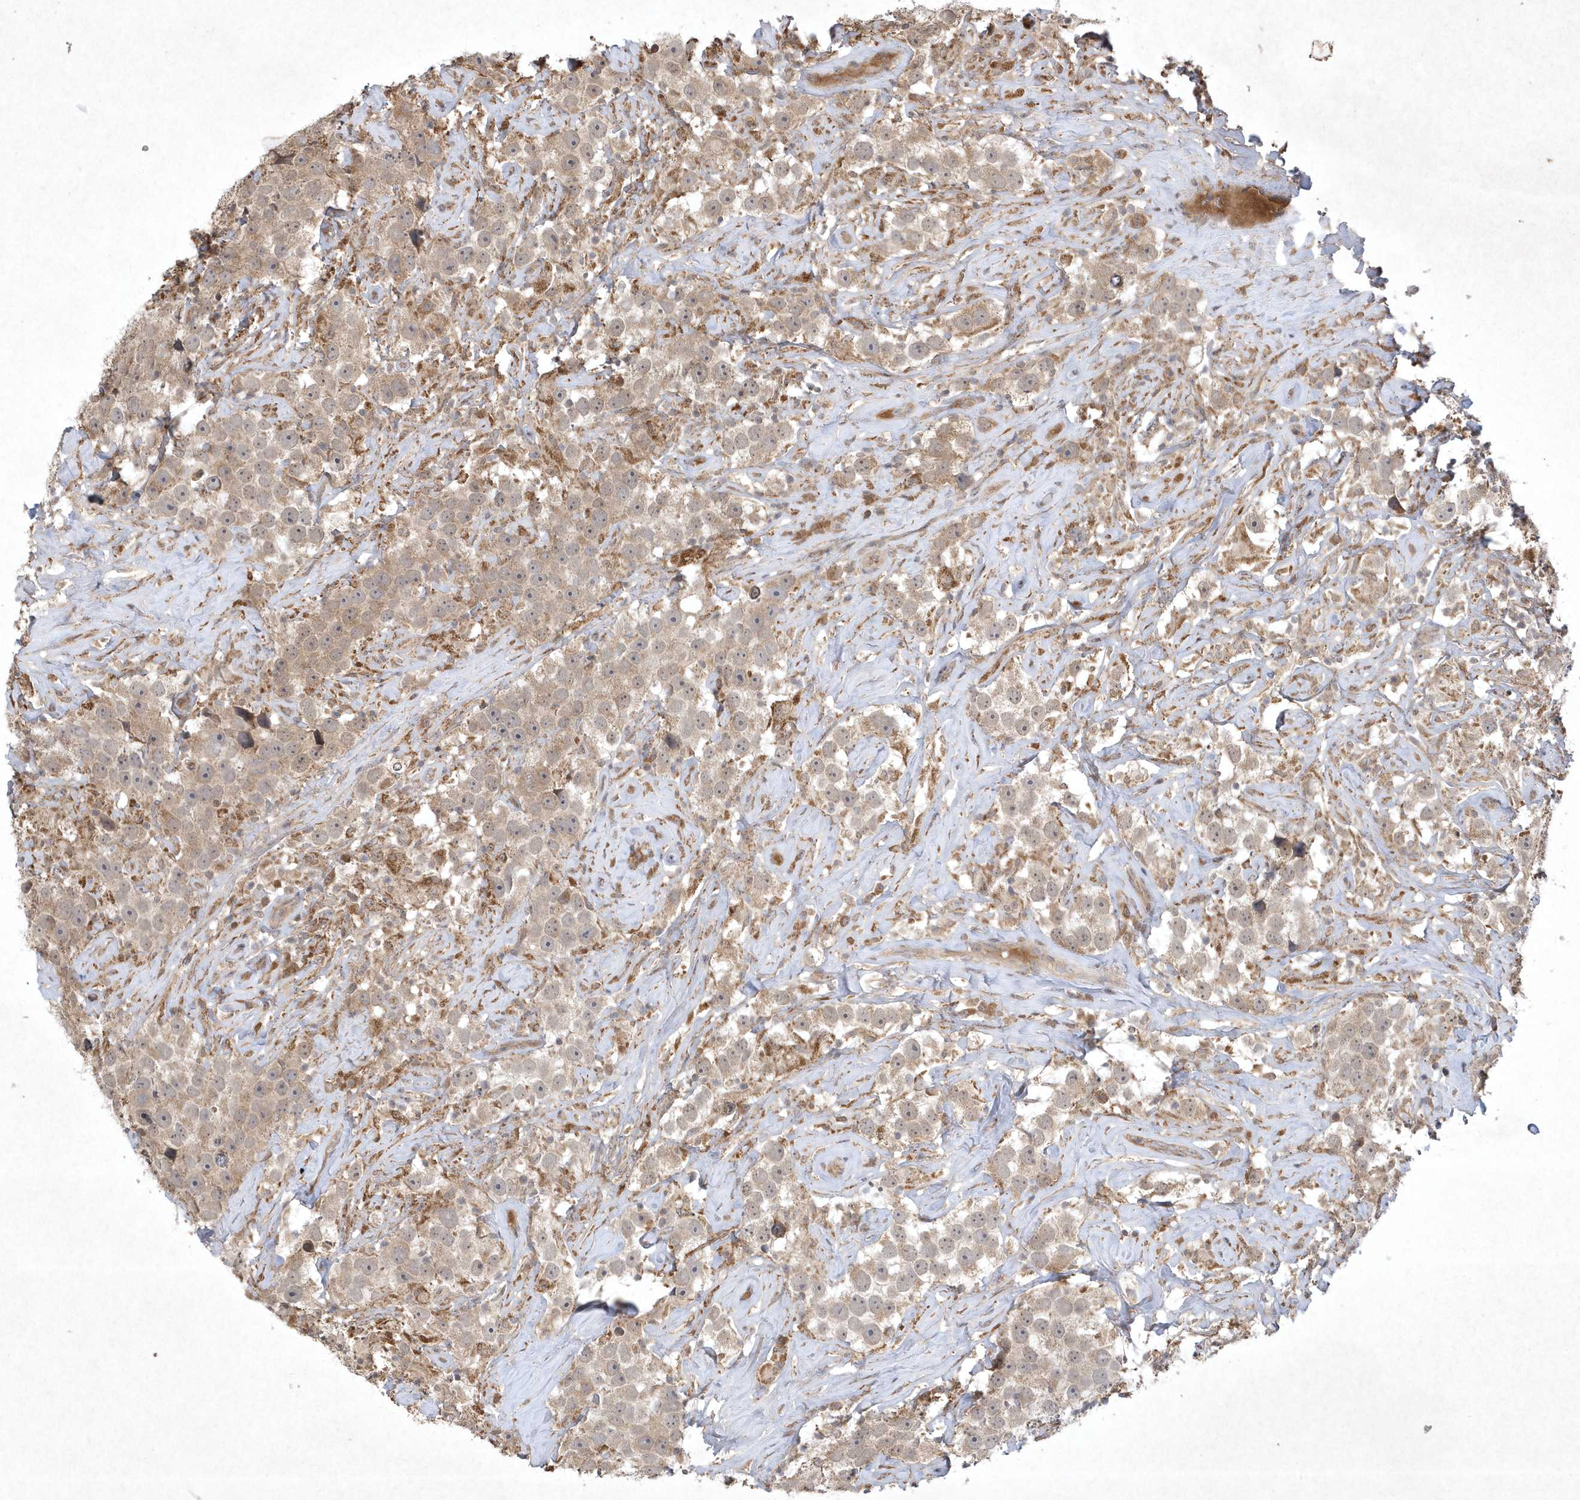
{"staining": {"intensity": "weak", "quantity": "25%-75%", "location": "cytoplasmic/membranous"}, "tissue": "testis cancer", "cell_type": "Tumor cells", "image_type": "cancer", "snomed": [{"axis": "morphology", "description": "Seminoma, NOS"}, {"axis": "topography", "description": "Testis"}], "caption": "Immunohistochemistry image of neoplastic tissue: human testis cancer (seminoma) stained using immunohistochemistry (IHC) shows low levels of weak protein expression localized specifically in the cytoplasmic/membranous of tumor cells, appearing as a cytoplasmic/membranous brown color.", "gene": "AKR7A2", "patient": {"sex": "male", "age": 49}}